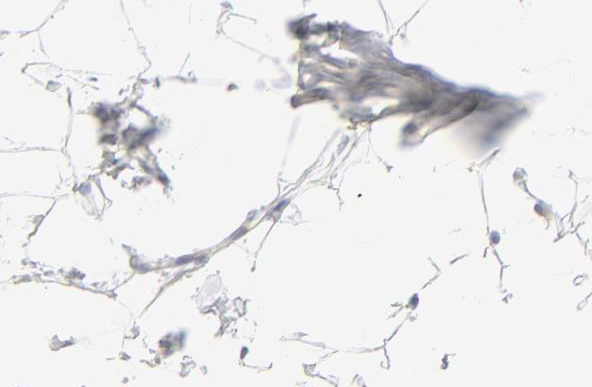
{"staining": {"intensity": "negative", "quantity": "none", "location": "none"}, "tissue": "adipose tissue", "cell_type": "Adipocytes", "image_type": "normal", "snomed": [{"axis": "morphology", "description": "Normal tissue, NOS"}, {"axis": "topography", "description": "Soft tissue"}], "caption": "DAB immunohistochemical staining of unremarkable human adipose tissue demonstrates no significant positivity in adipocytes.", "gene": "CCR7", "patient": {"sex": "male", "age": 26}}